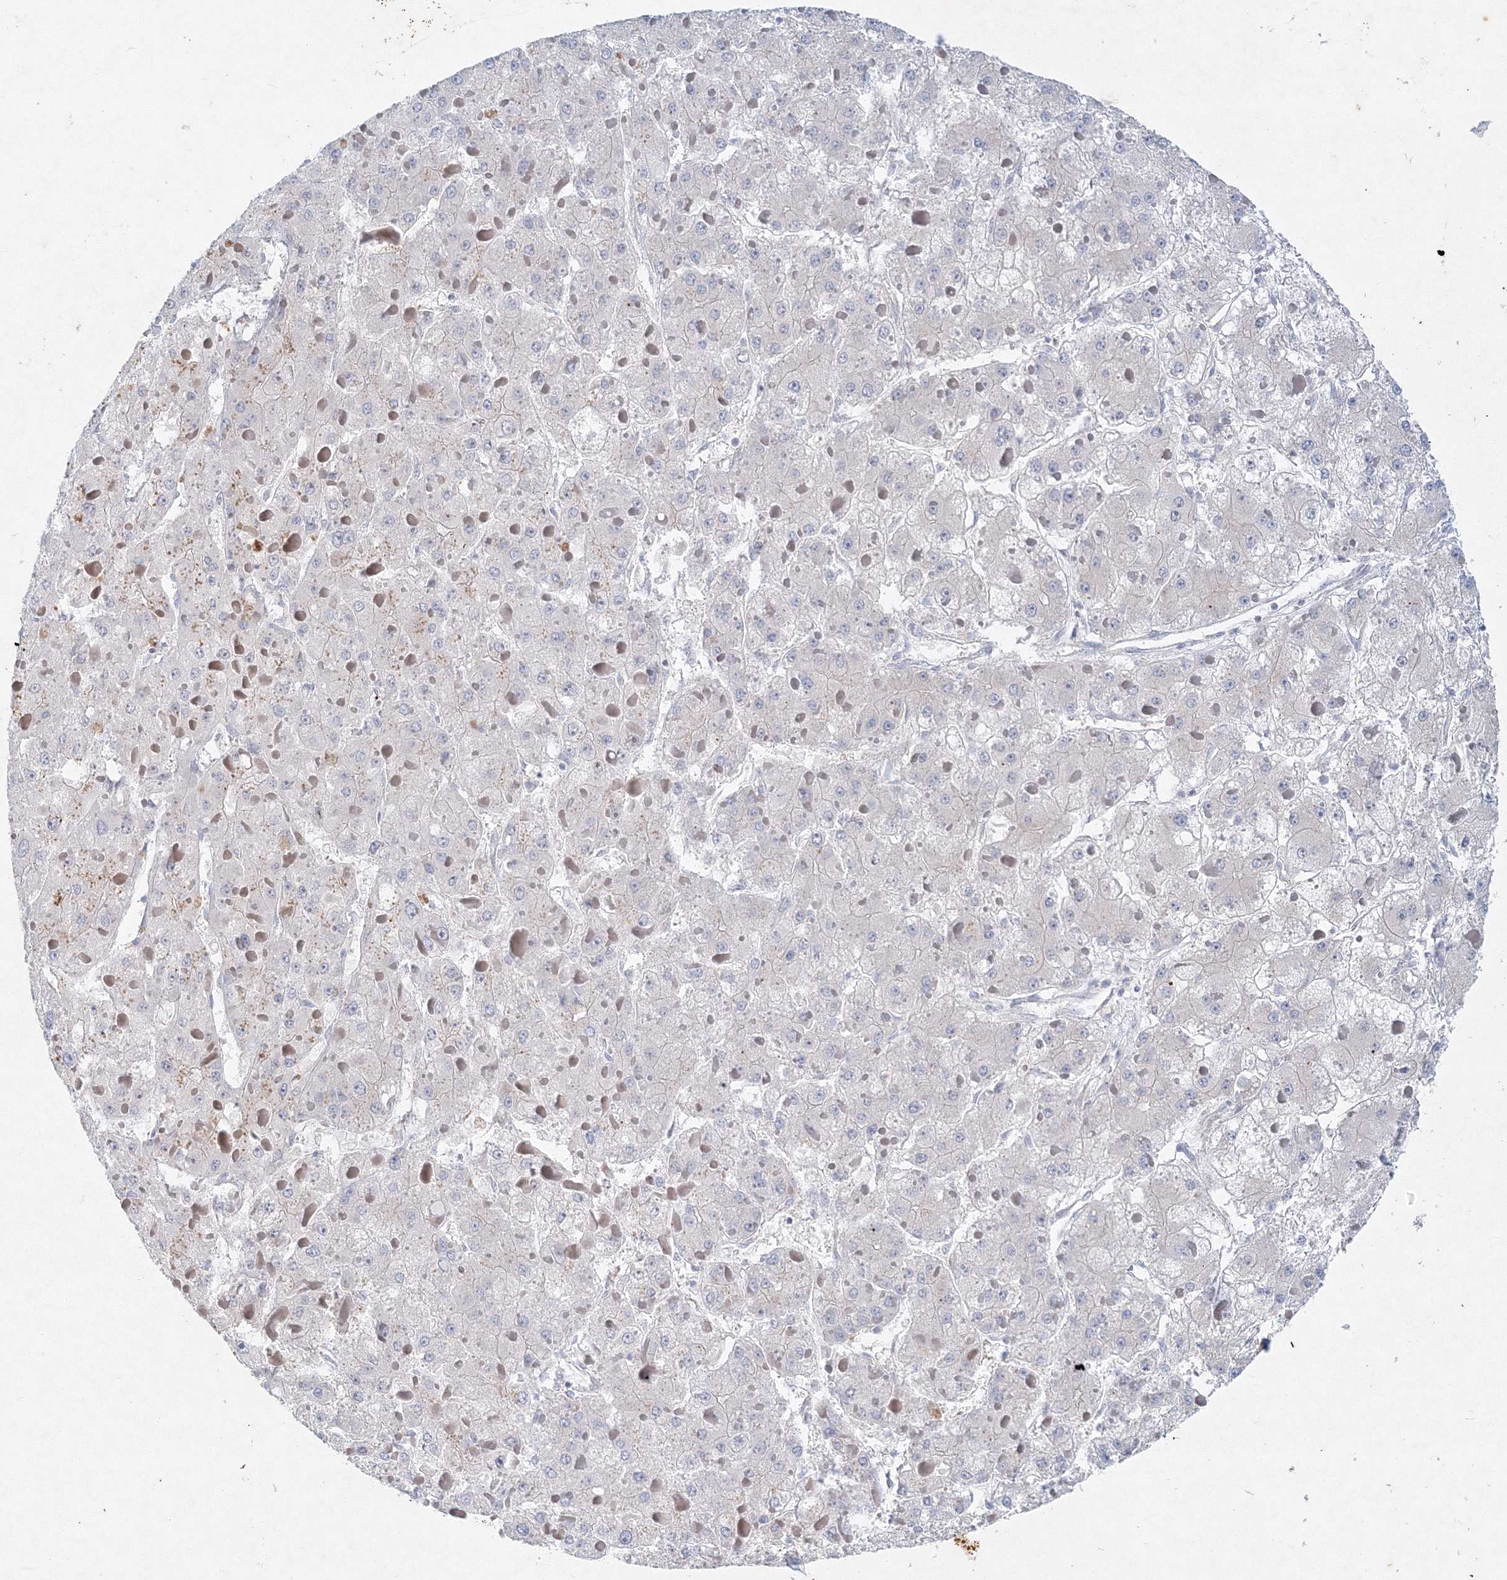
{"staining": {"intensity": "negative", "quantity": "none", "location": "none"}, "tissue": "liver cancer", "cell_type": "Tumor cells", "image_type": "cancer", "snomed": [{"axis": "morphology", "description": "Carcinoma, Hepatocellular, NOS"}, {"axis": "topography", "description": "Liver"}], "caption": "Immunohistochemistry of liver cancer (hepatocellular carcinoma) shows no positivity in tumor cells.", "gene": "DNAH1", "patient": {"sex": "female", "age": 73}}